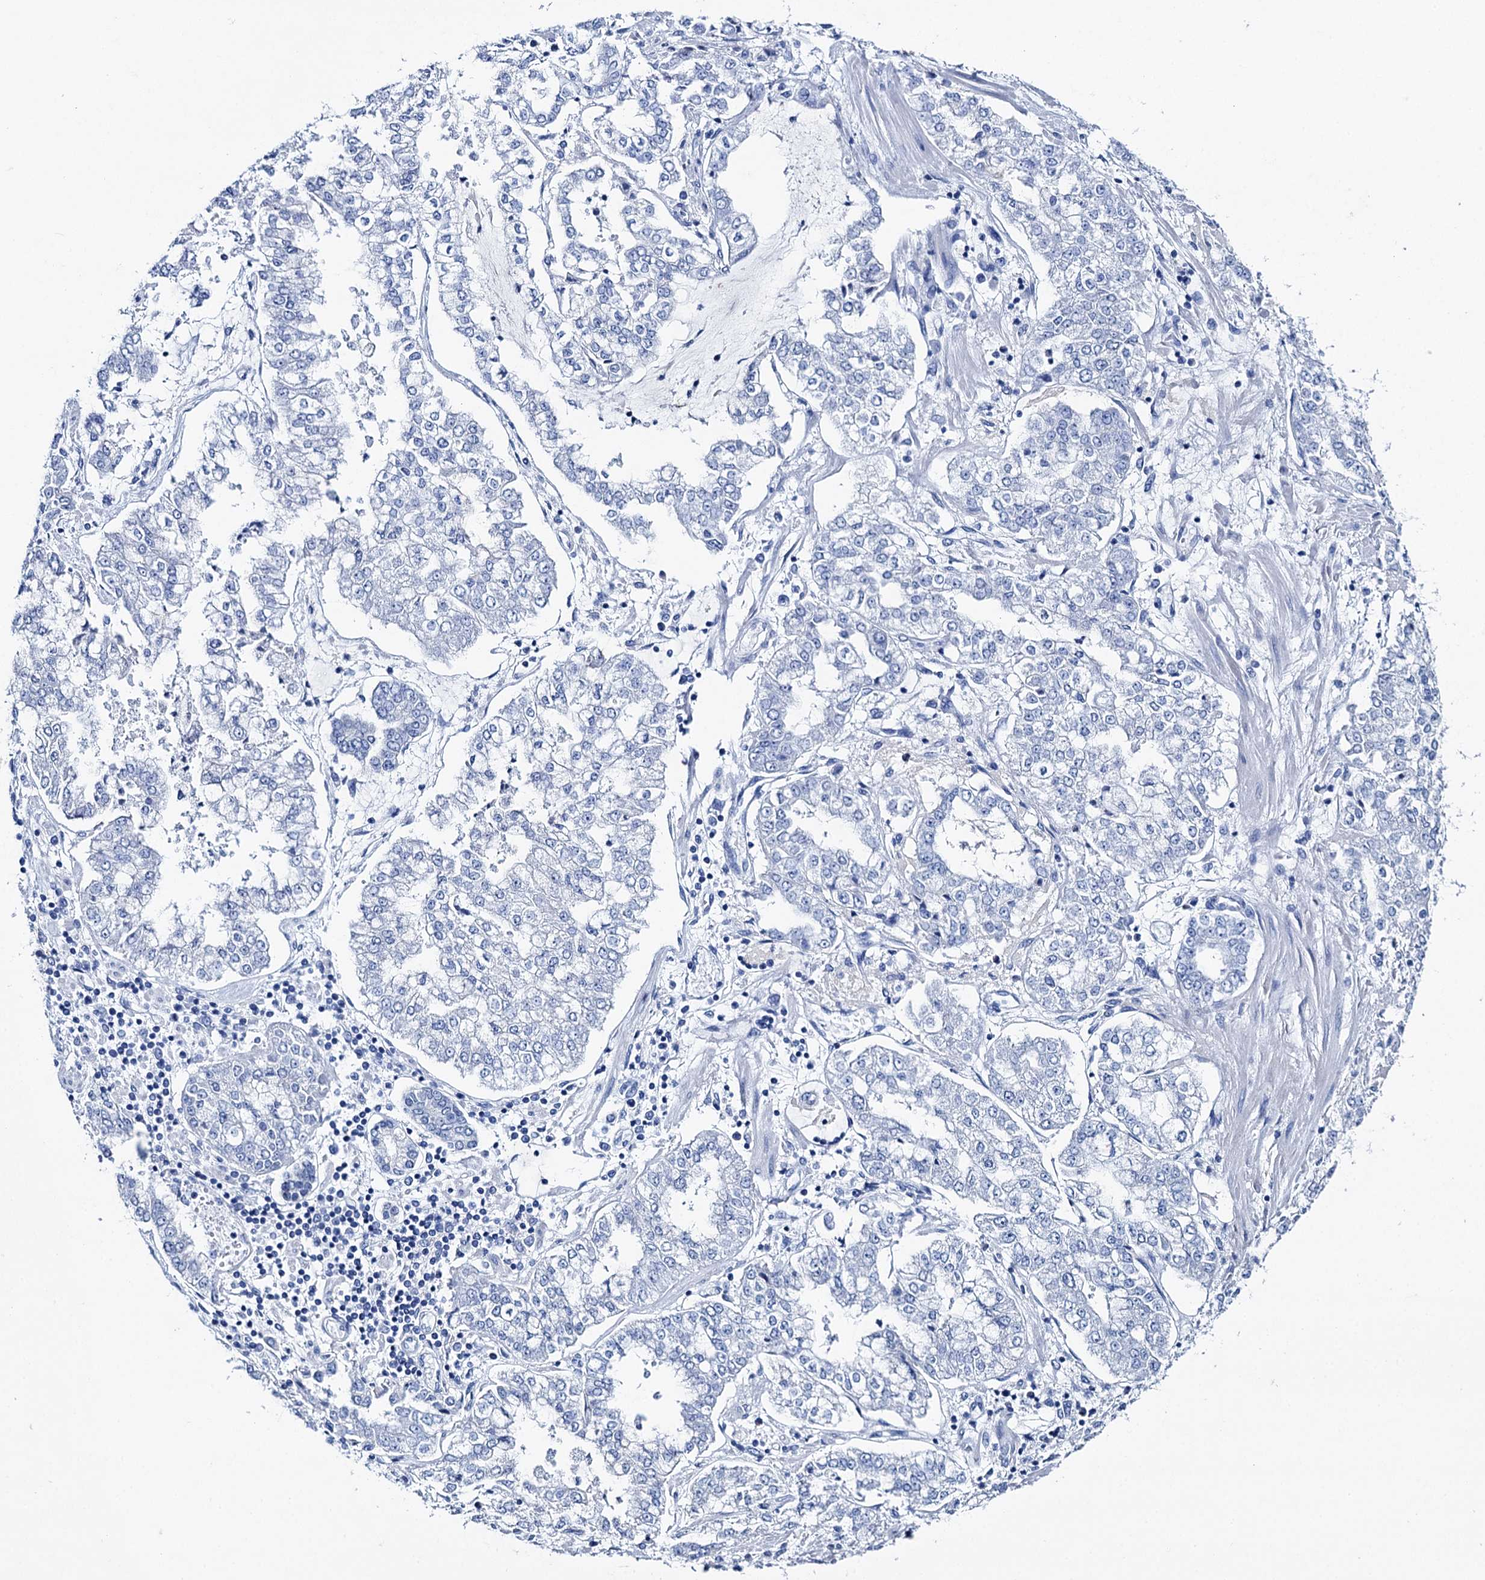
{"staining": {"intensity": "negative", "quantity": "none", "location": "none"}, "tissue": "stomach cancer", "cell_type": "Tumor cells", "image_type": "cancer", "snomed": [{"axis": "morphology", "description": "Adenocarcinoma, NOS"}, {"axis": "topography", "description": "Stomach"}], "caption": "This micrograph is of adenocarcinoma (stomach) stained with IHC to label a protein in brown with the nuclei are counter-stained blue. There is no positivity in tumor cells.", "gene": "BRINP1", "patient": {"sex": "male", "age": 76}}